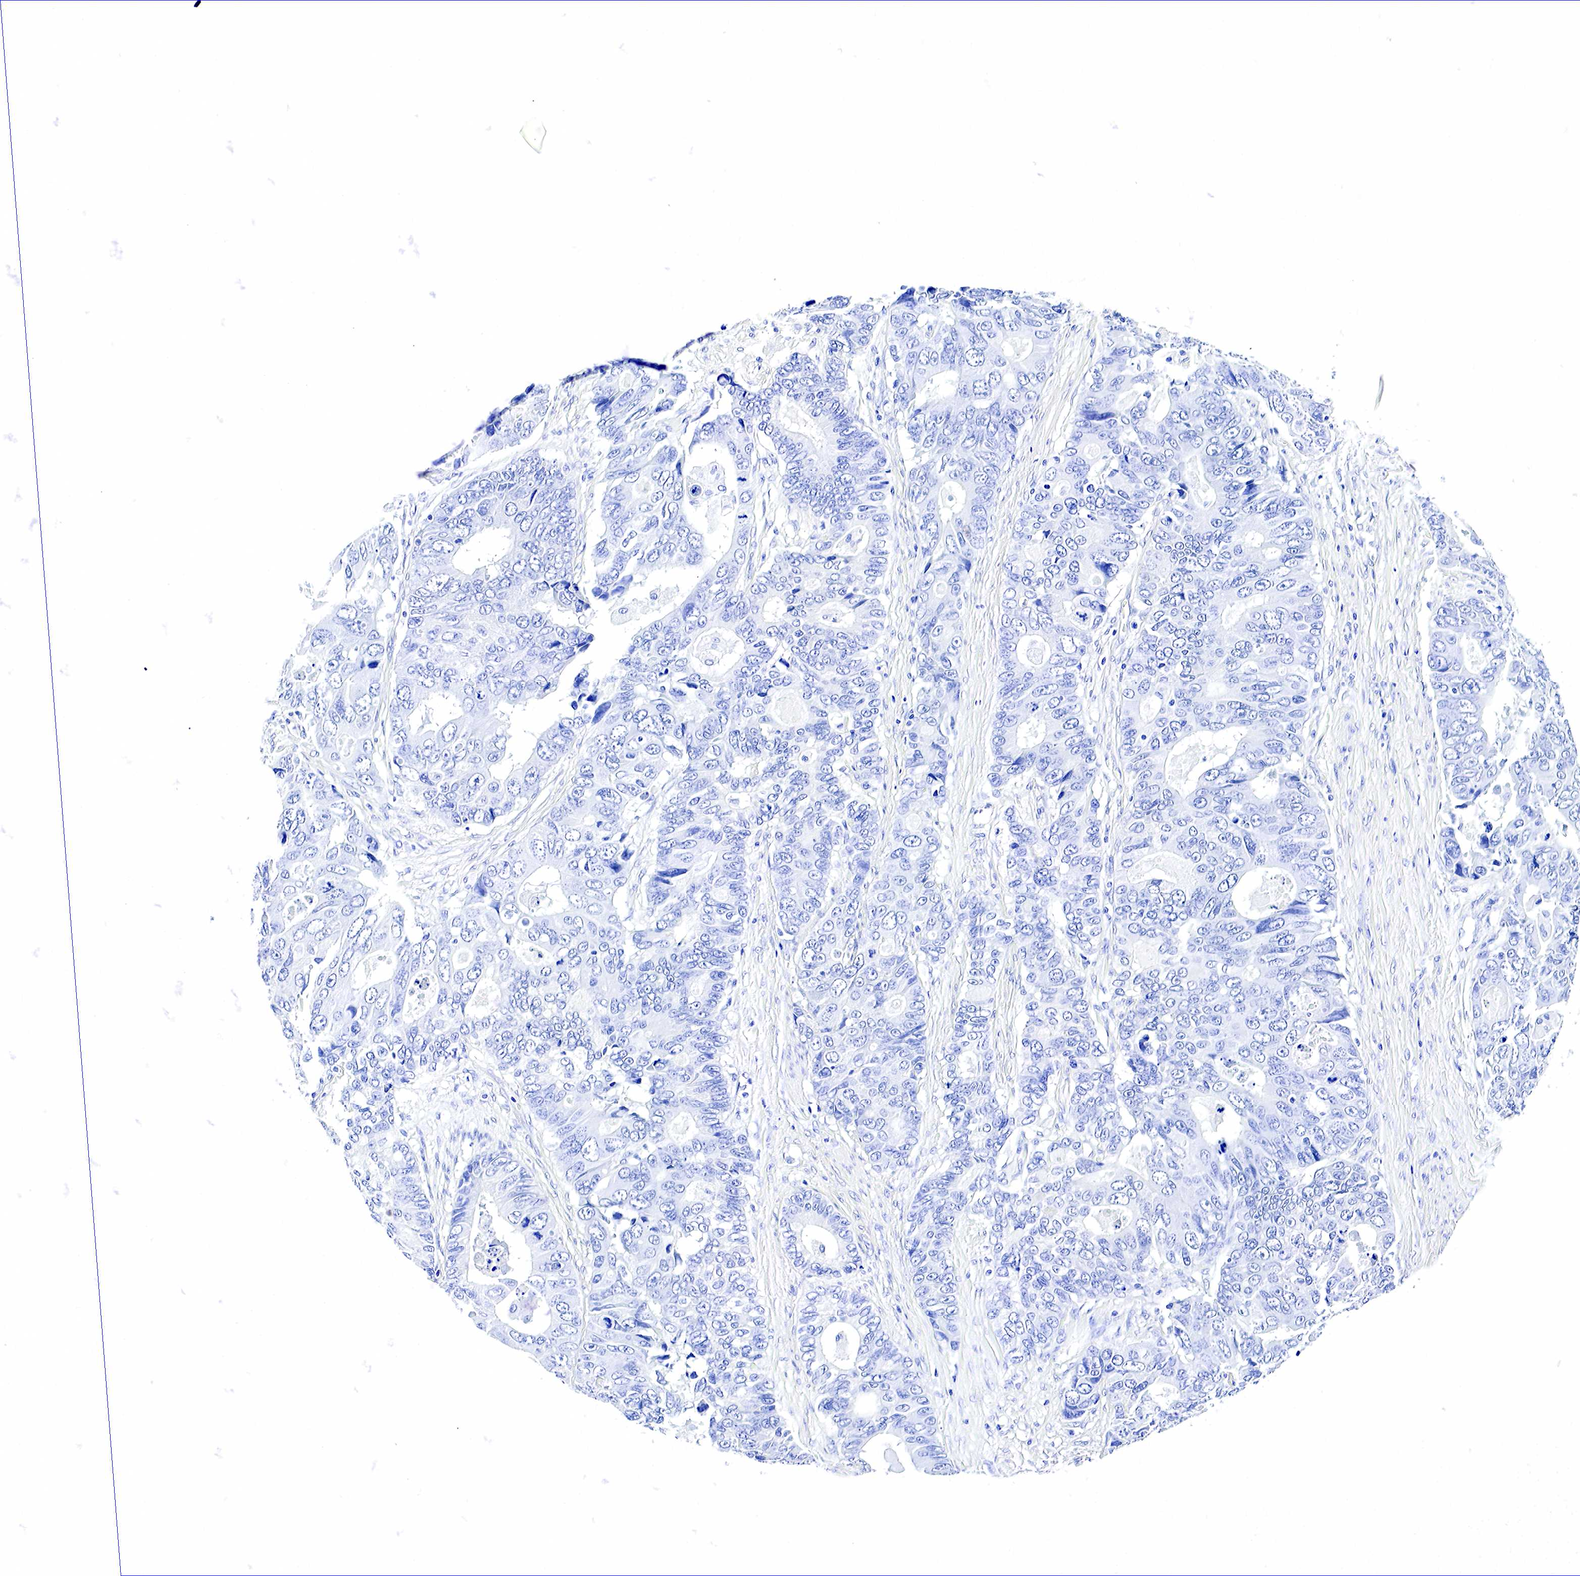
{"staining": {"intensity": "negative", "quantity": "none", "location": "none"}, "tissue": "colorectal cancer", "cell_type": "Tumor cells", "image_type": "cancer", "snomed": [{"axis": "morphology", "description": "Adenocarcinoma, NOS"}, {"axis": "topography", "description": "Rectum"}], "caption": "DAB (3,3'-diaminobenzidine) immunohistochemical staining of human colorectal cancer shows no significant expression in tumor cells.", "gene": "GAST", "patient": {"sex": "female", "age": 67}}